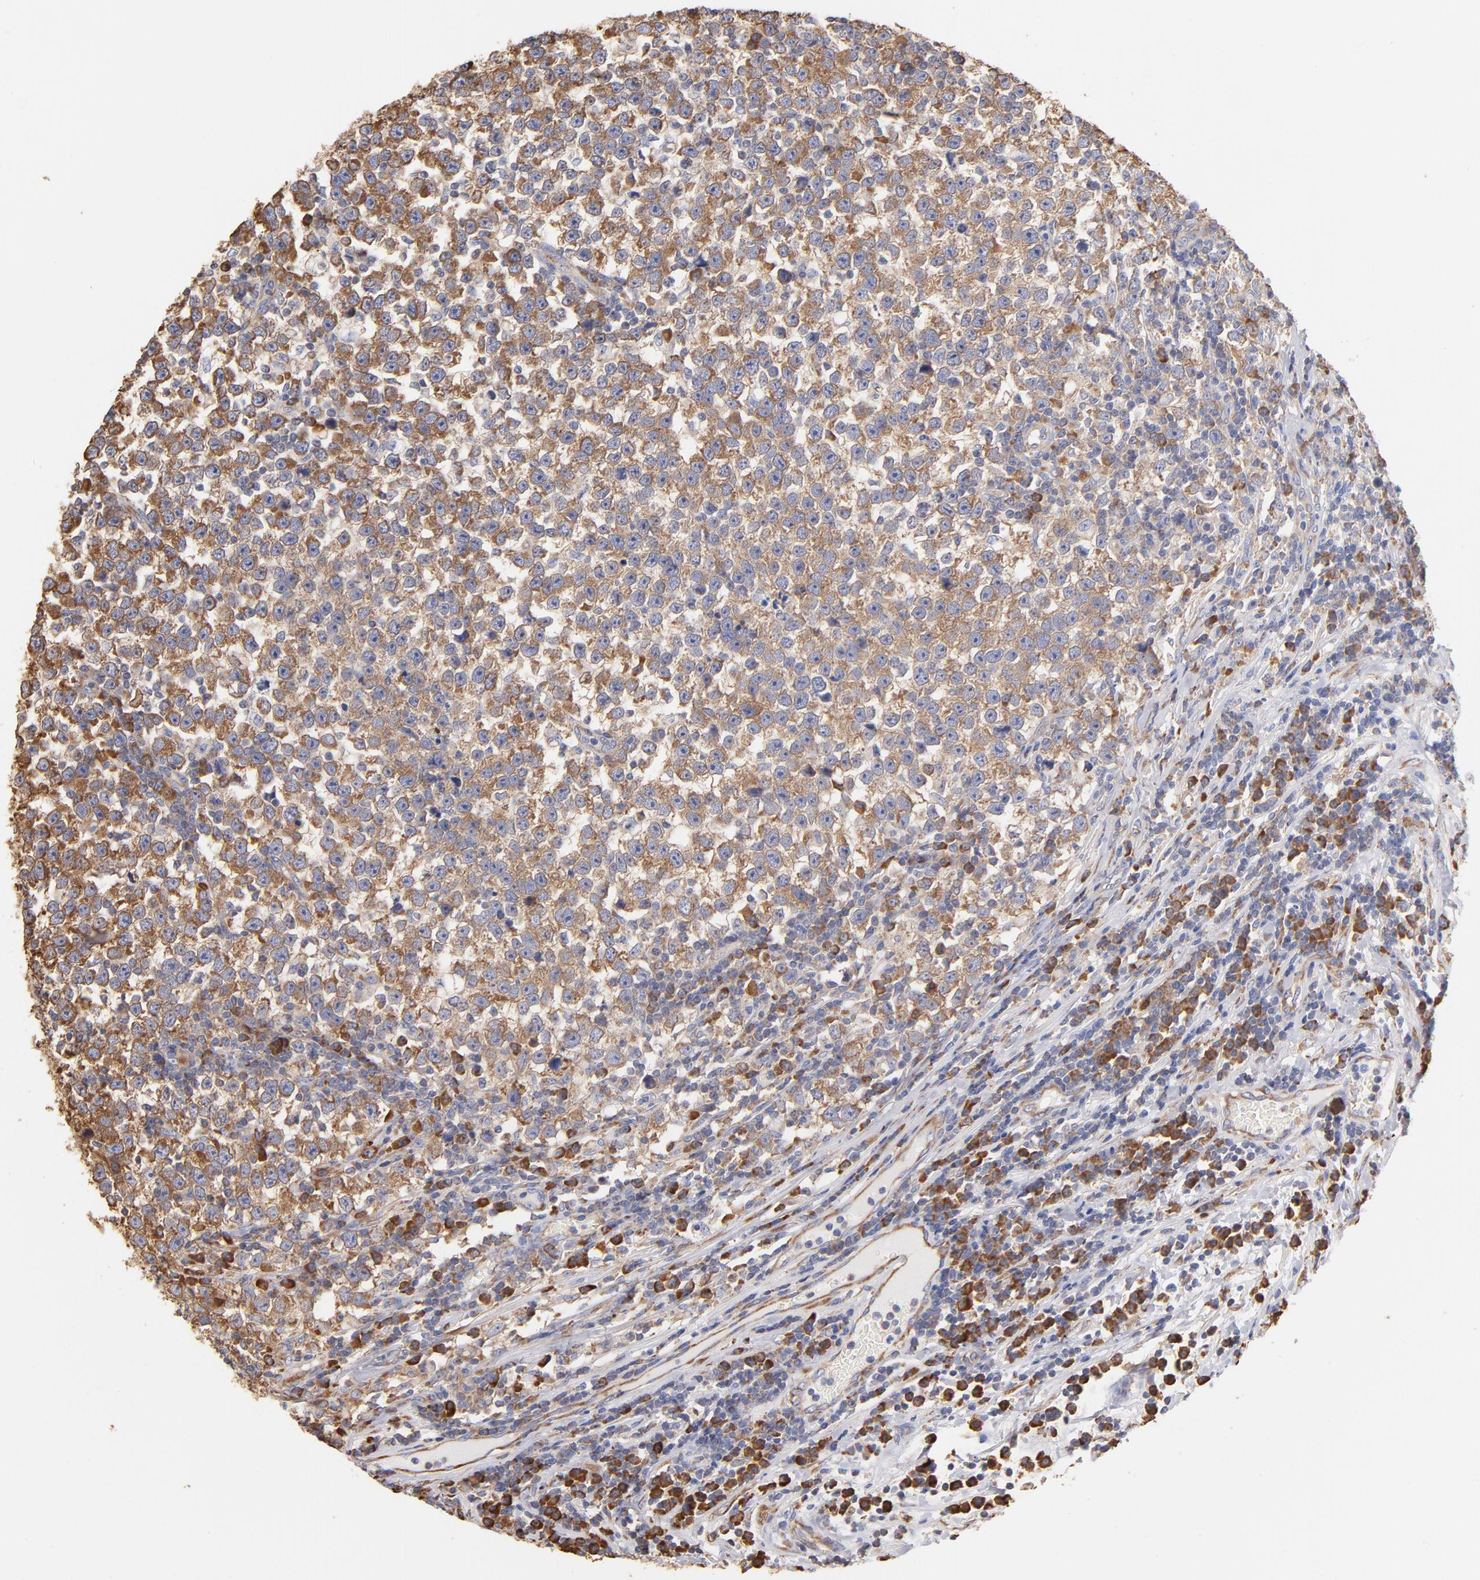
{"staining": {"intensity": "moderate", "quantity": ">75%", "location": "cytoplasmic/membranous"}, "tissue": "testis cancer", "cell_type": "Tumor cells", "image_type": "cancer", "snomed": [{"axis": "morphology", "description": "Seminoma, NOS"}, {"axis": "topography", "description": "Testis"}], "caption": "Brown immunohistochemical staining in human seminoma (testis) demonstrates moderate cytoplasmic/membranous staining in approximately >75% of tumor cells.", "gene": "RPL9", "patient": {"sex": "male", "age": 43}}